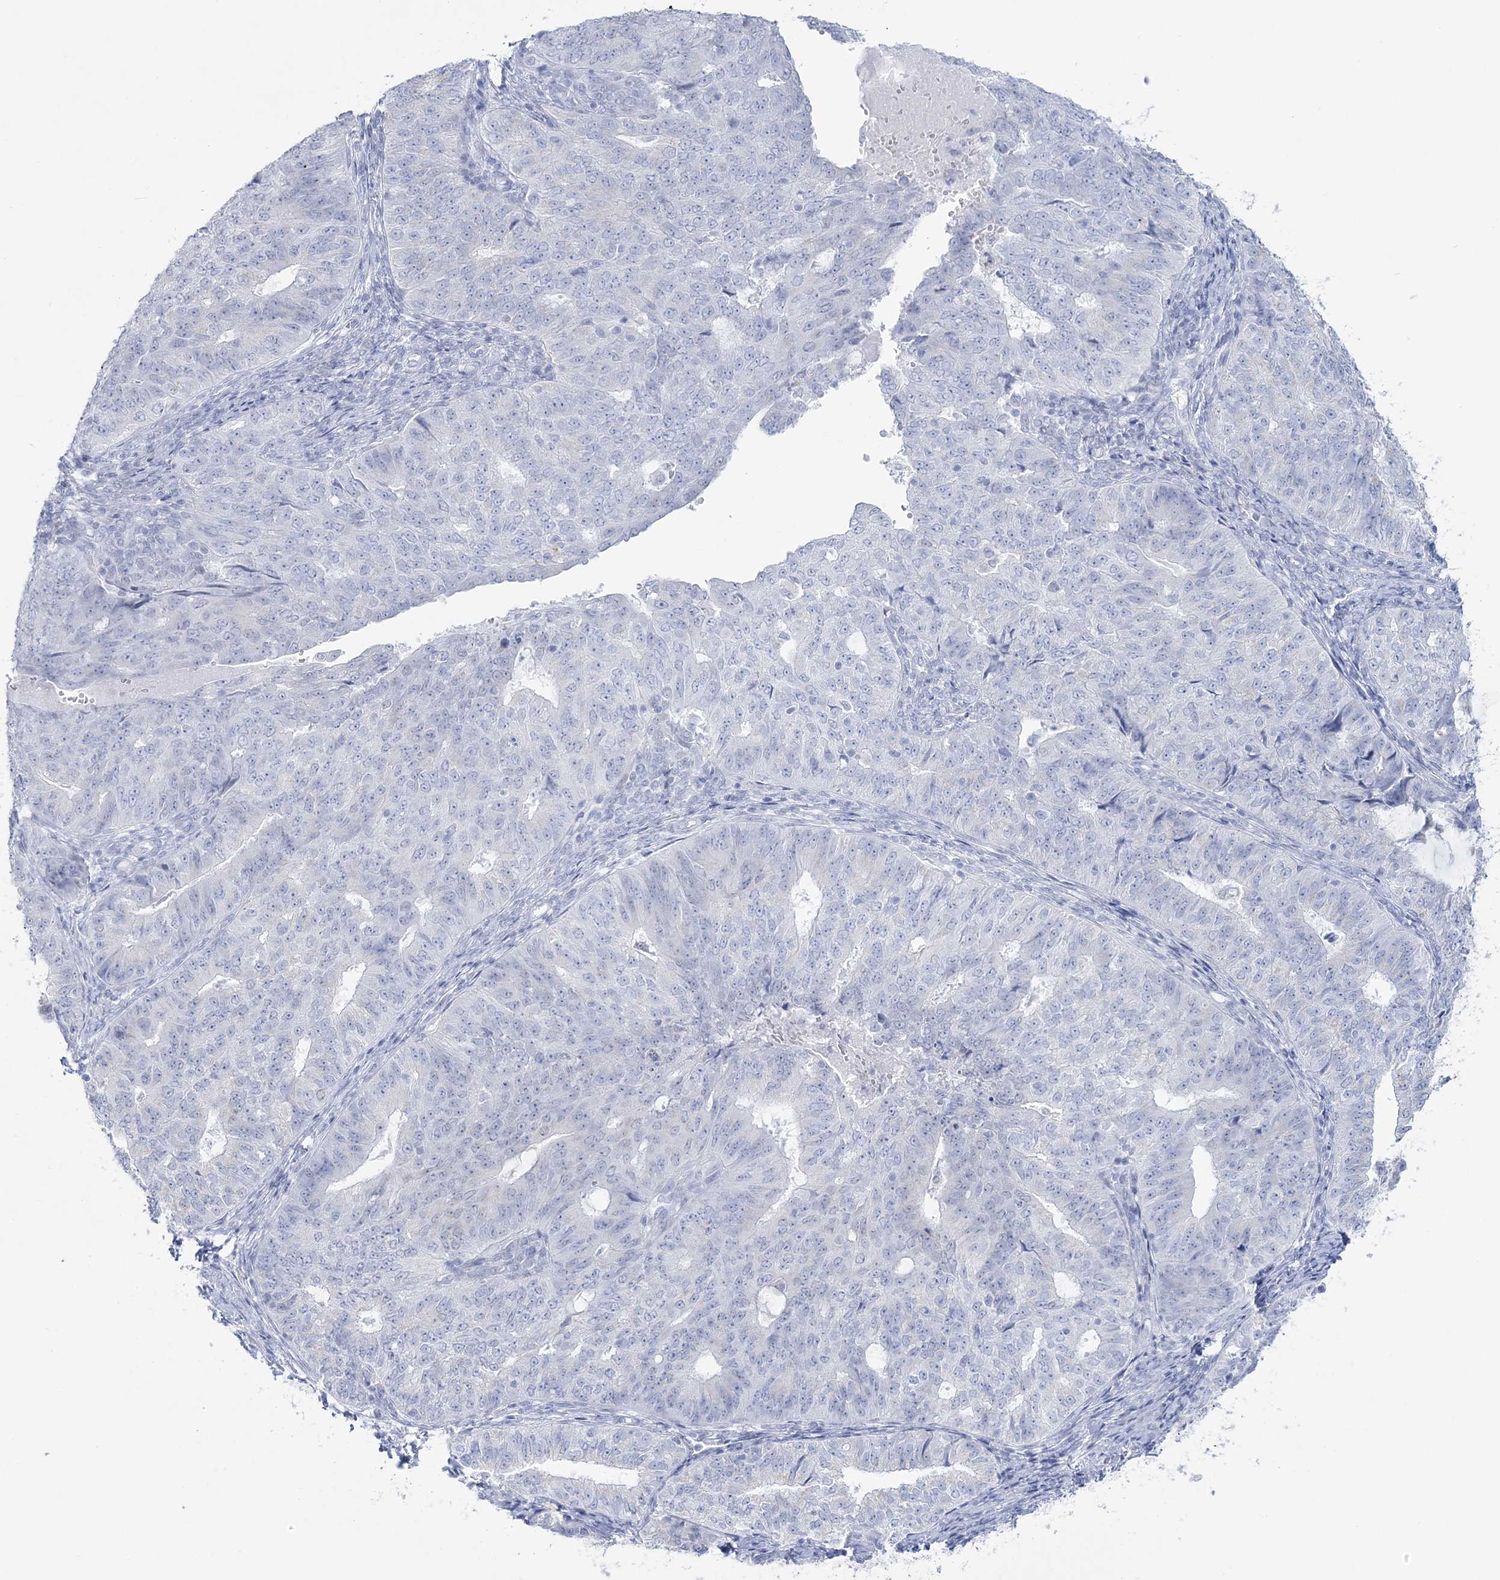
{"staining": {"intensity": "negative", "quantity": "none", "location": "none"}, "tissue": "endometrial cancer", "cell_type": "Tumor cells", "image_type": "cancer", "snomed": [{"axis": "morphology", "description": "Adenocarcinoma, NOS"}, {"axis": "topography", "description": "Endometrium"}], "caption": "IHC photomicrograph of human endometrial adenocarcinoma stained for a protein (brown), which exhibits no positivity in tumor cells. Nuclei are stained in blue.", "gene": "ZNF843", "patient": {"sex": "female", "age": 32}}